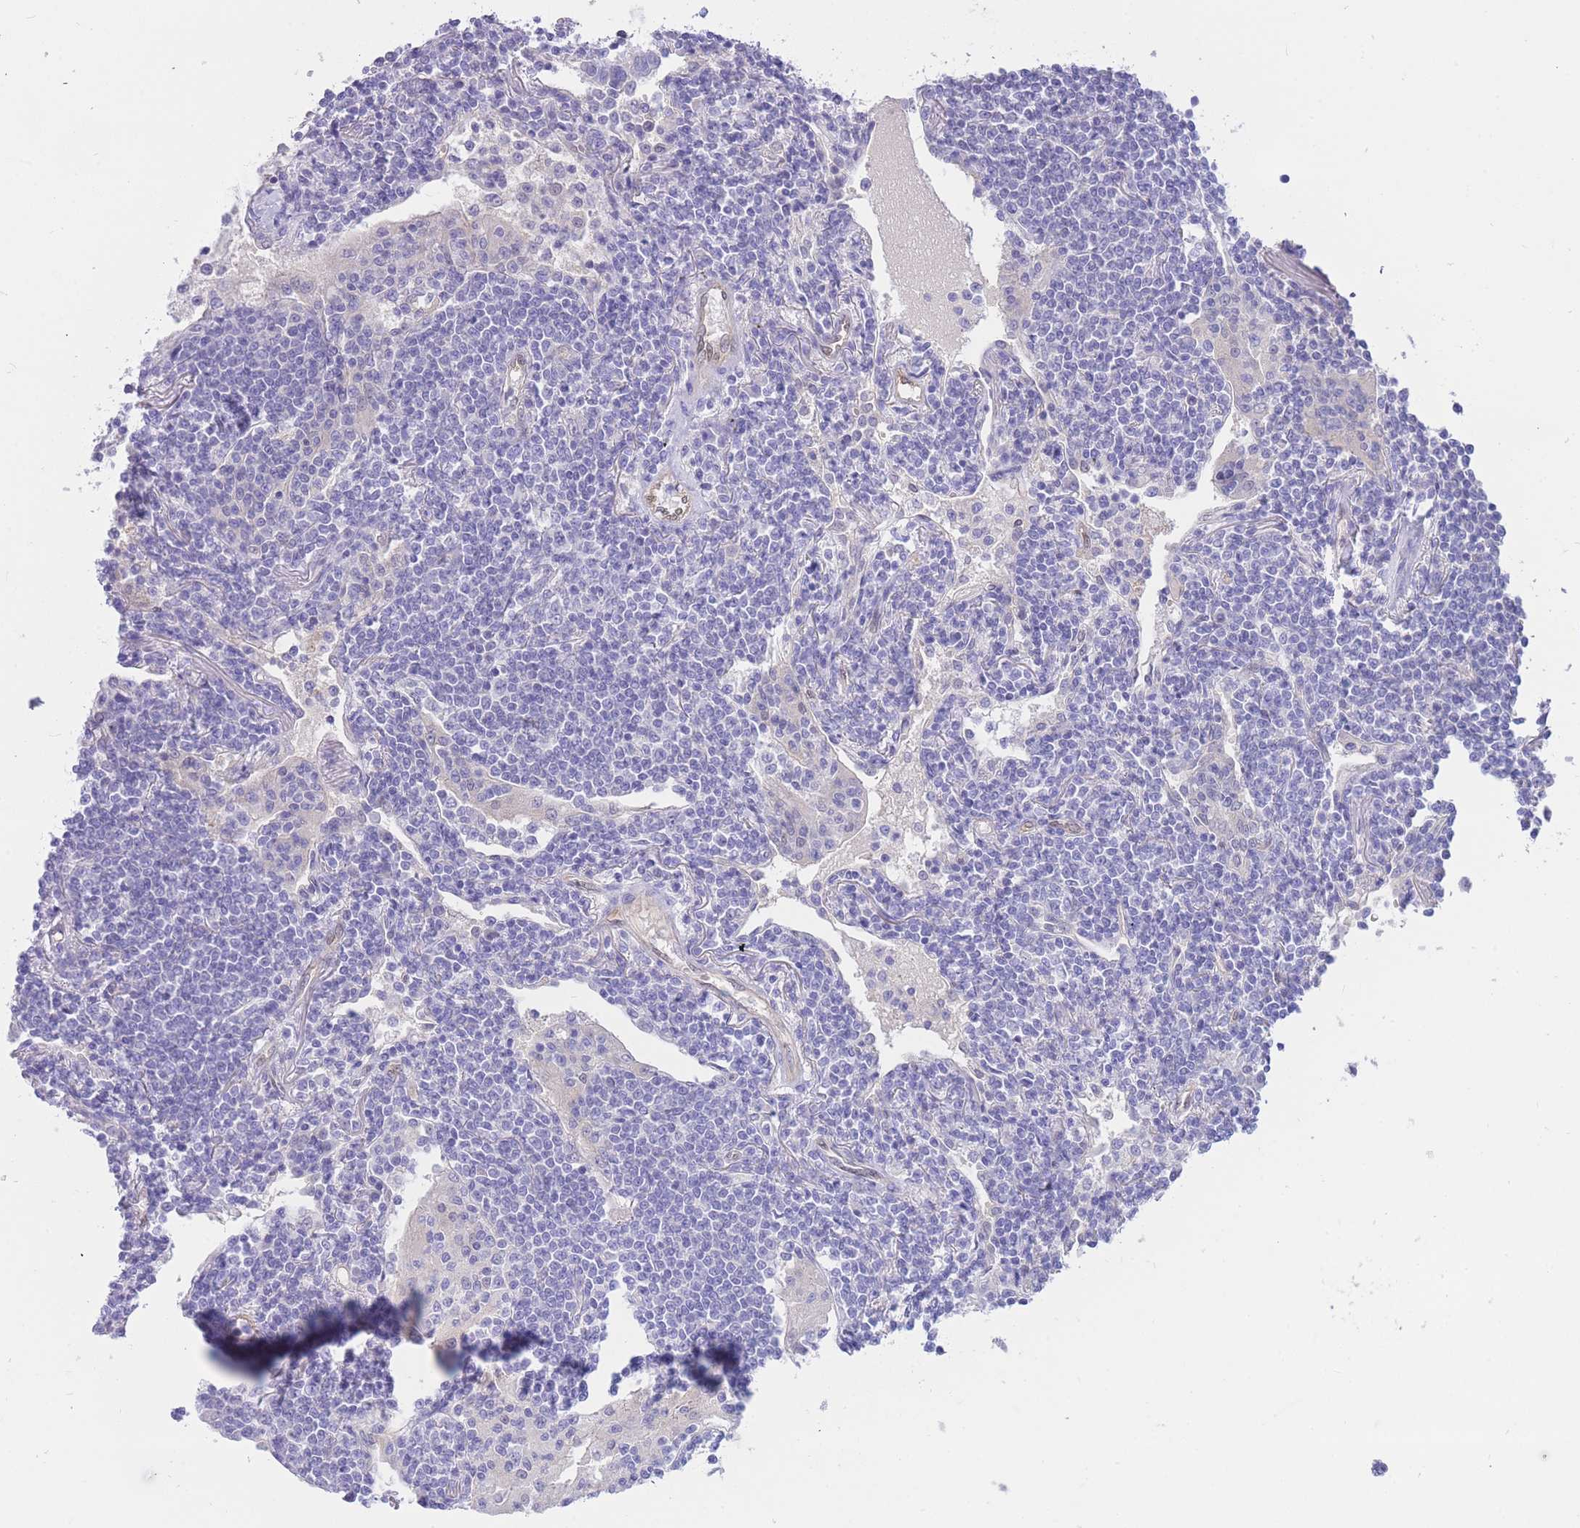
{"staining": {"intensity": "negative", "quantity": "none", "location": "none"}, "tissue": "lymphoma", "cell_type": "Tumor cells", "image_type": "cancer", "snomed": [{"axis": "morphology", "description": "Malignant lymphoma, non-Hodgkin's type, Low grade"}, {"axis": "topography", "description": "Lymph node"}], "caption": "High power microscopy micrograph of an immunohistochemistry (IHC) image of malignant lymphoma, non-Hodgkin's type (low-grade), revealing no significant positivity in tumor cells.", "gene": "SULT1A1", "patient": {"sex": "female", "age": 67}}